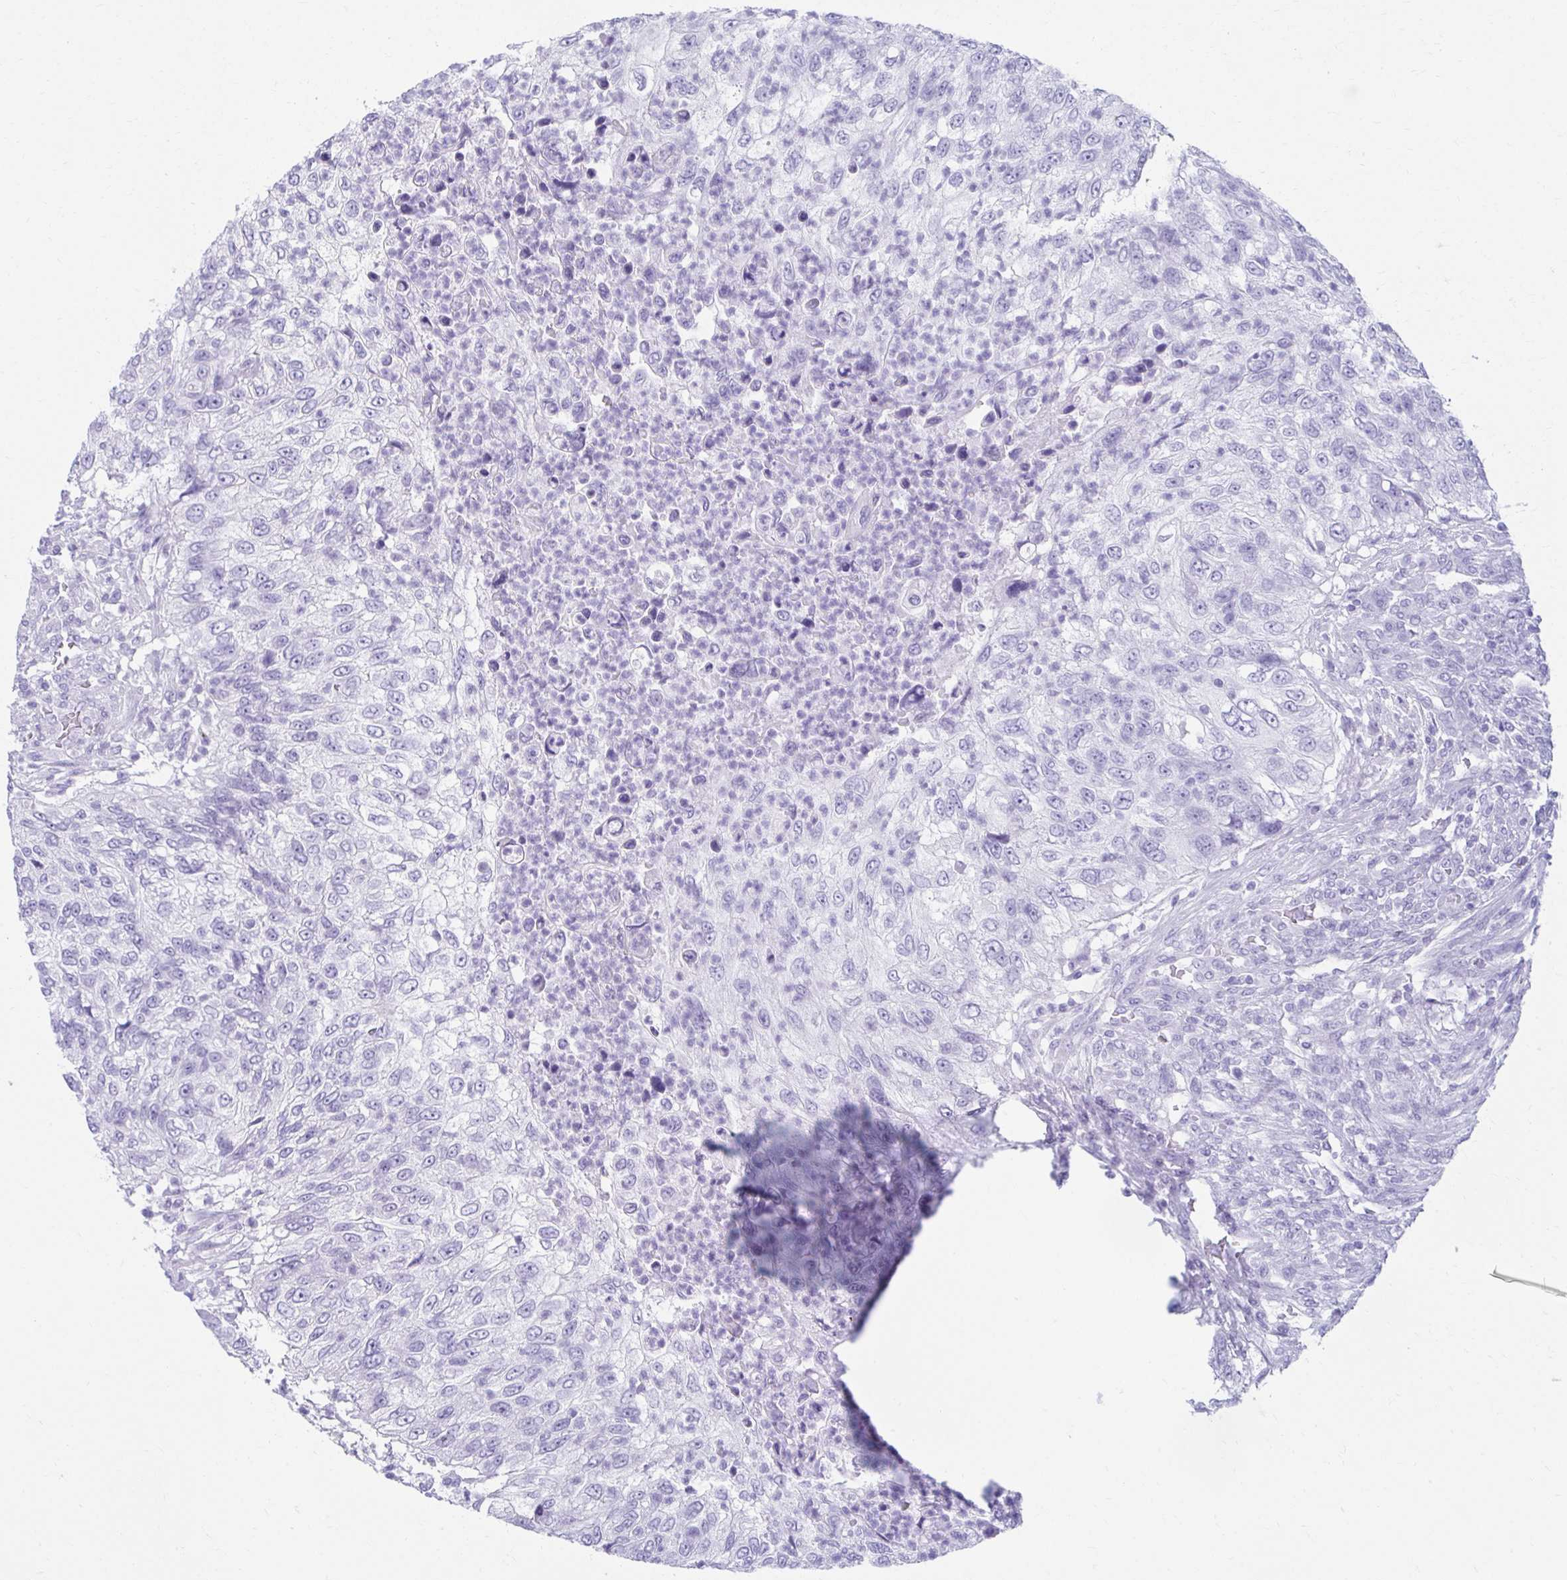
{"staining": {"intensity": "negative", "quantity": "none", "location": "none"}, "tissue": "urothelial cancer", "cell_type": "Tumor cells", "image_type": "cancer", "snomed": [{"axis": "morphology", "description": "Urothelial carcinoma, High grade"}, {"axis": "topography", "description": "Urinary bladder"}], "caption": "Immunohistochemical staining of human high-grade urothelial carcinoma shows no significant staining in tumor cells.", "gene": "ATP4B", "patient": {"sex": "female", "age": 60}}